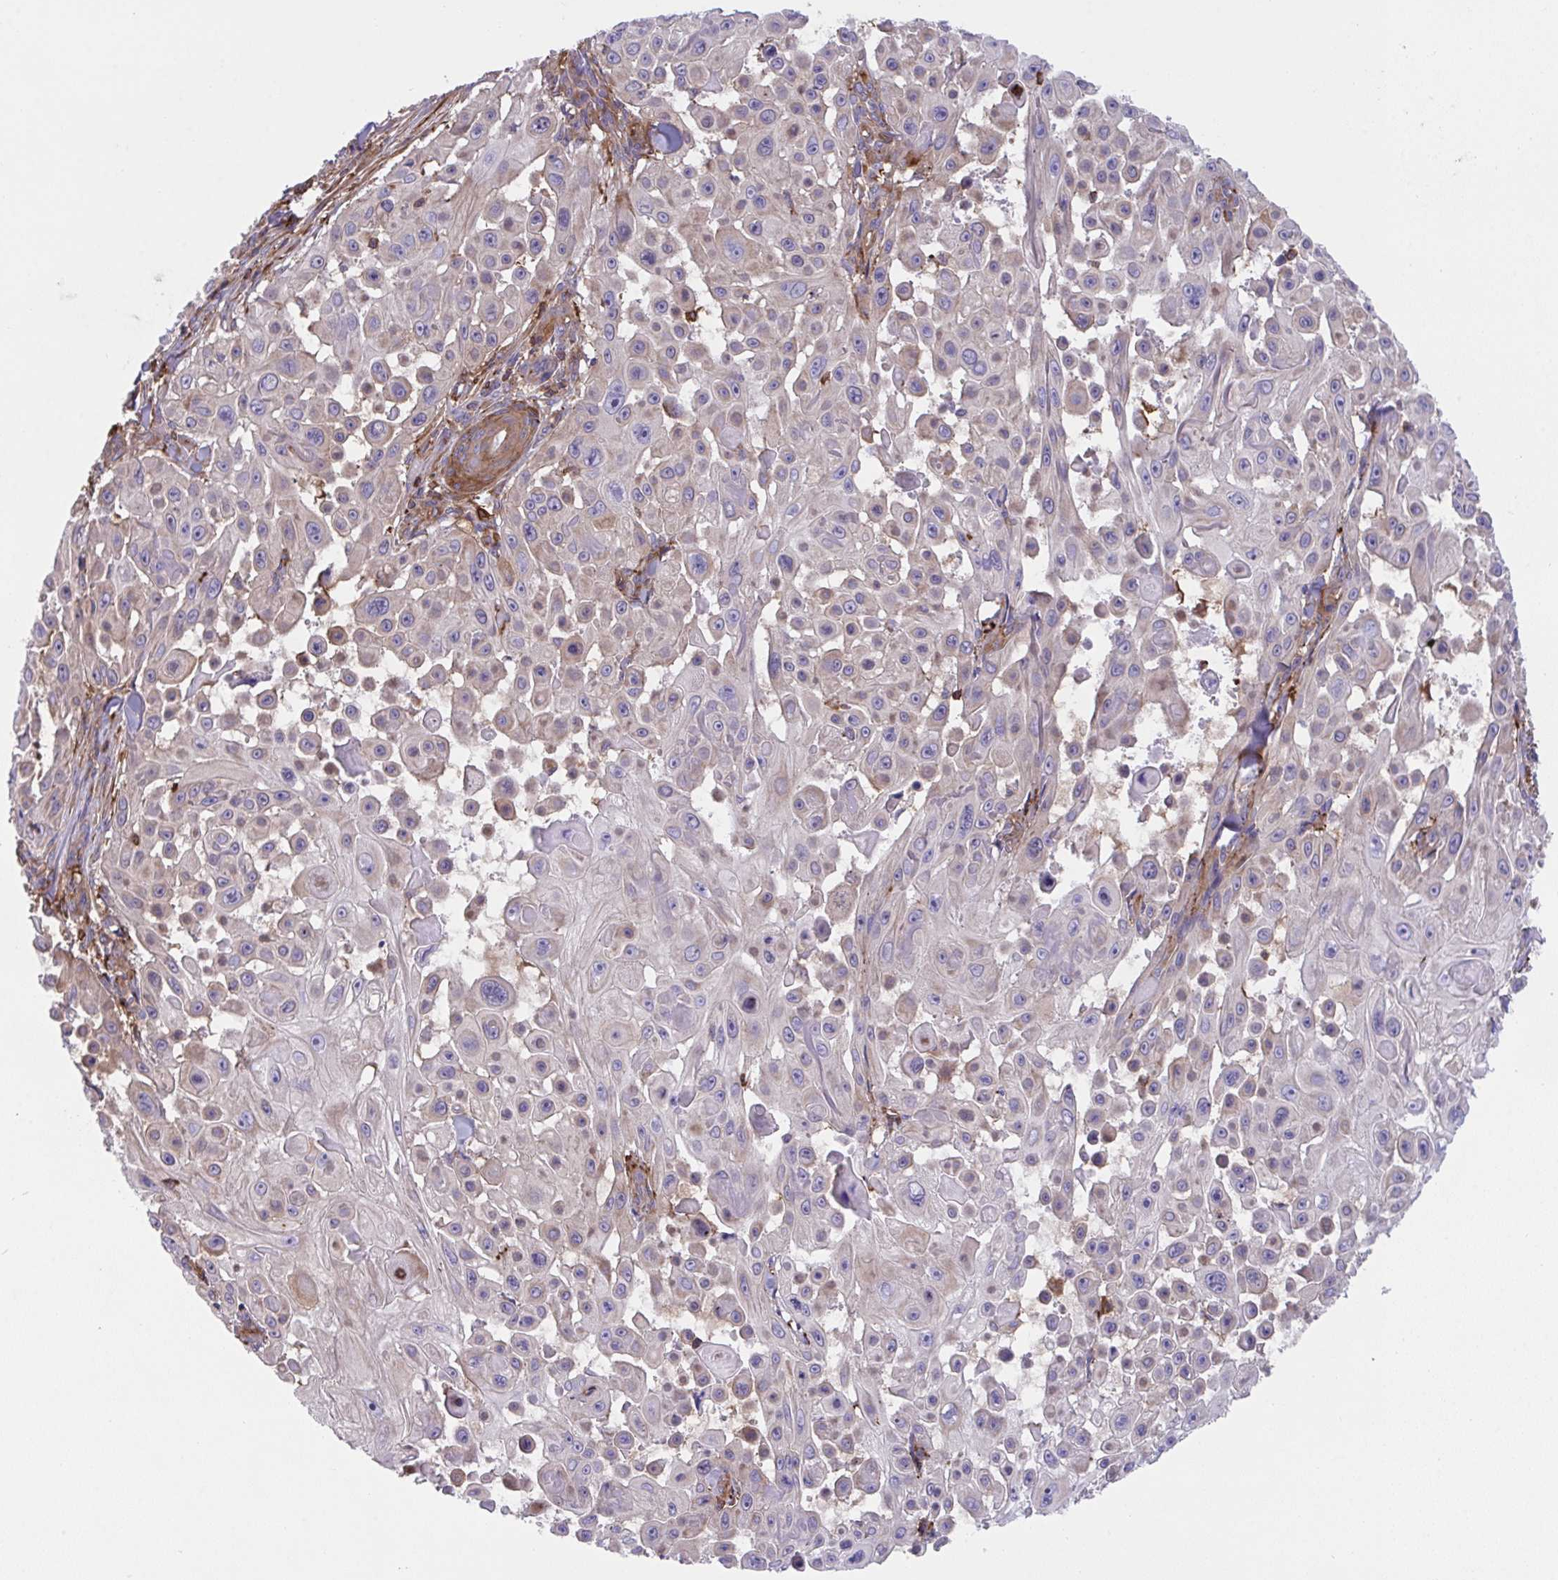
{"staining": {"intensity": "weak", "quantity": "<25%", "location": "cytoplasmic/membranous"}, "tissue": "skin cancer", "cell_type": "Tumor cells", "image_type": "cancer", "snomed": [{"axis": "morphology", "description": "Squamous cell carcinoma, NOS"}, {"axis": "topography", "description": "Skin"}], "caption": "Immunohistochemistry (IHC) of skin squamous cell carcinoma exhibits no staining in tumor cells.", "gene": "PPIH", "patient": {"sex": "male", "age": 91}}